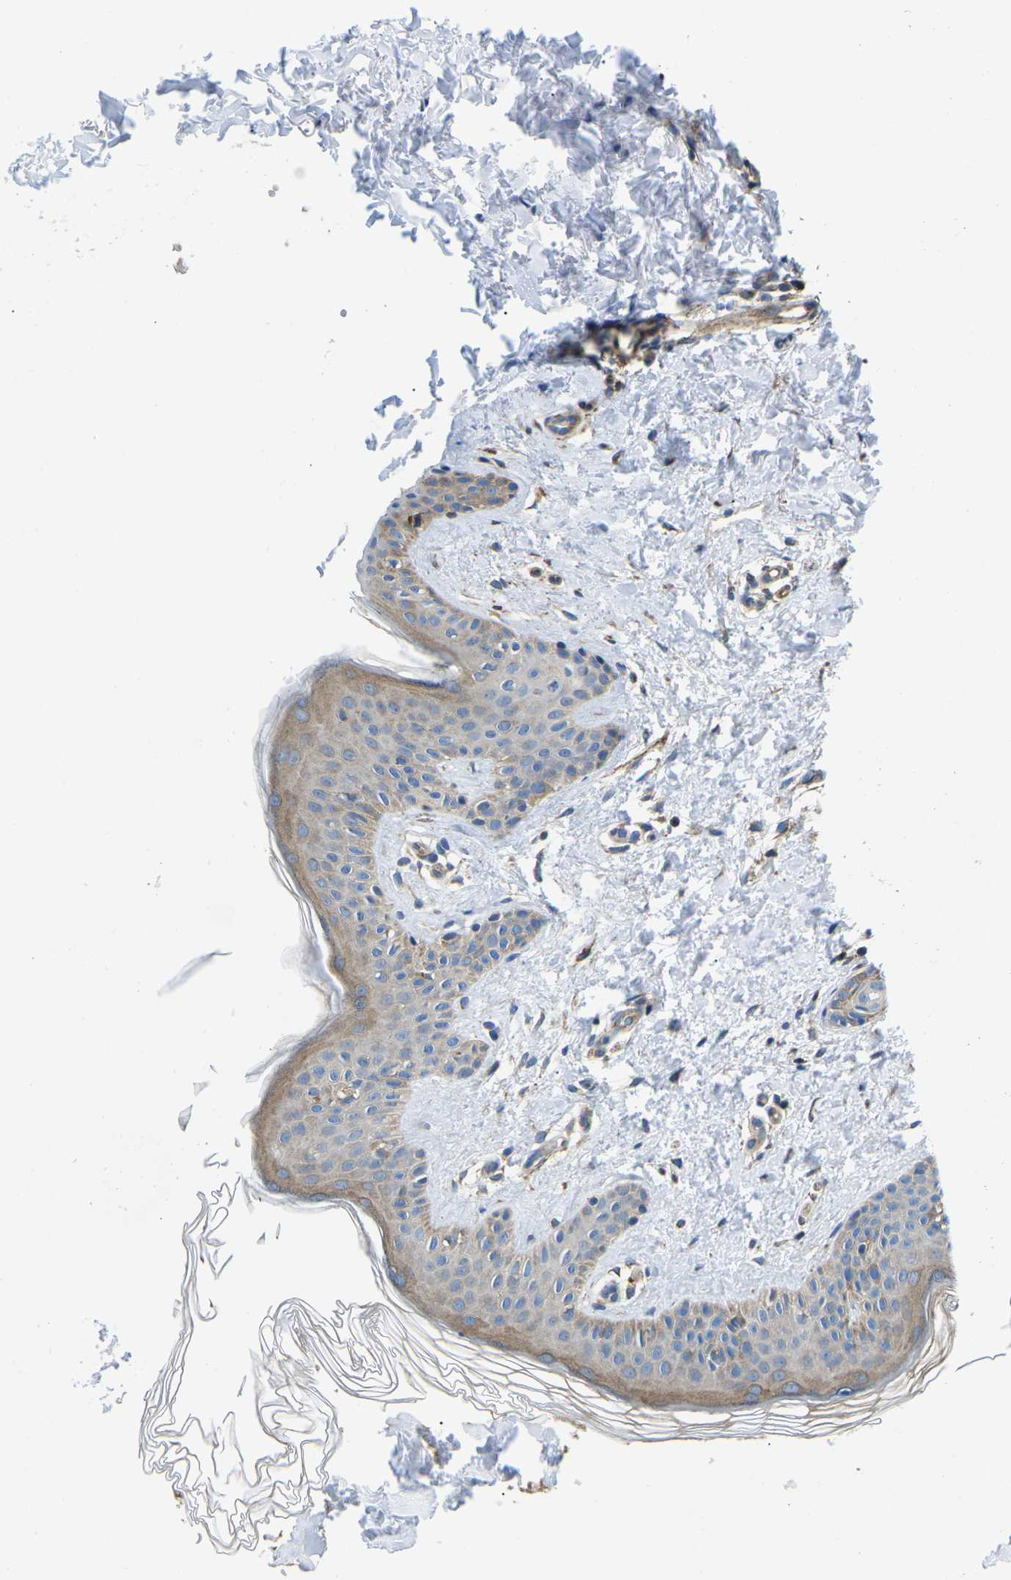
{"staining": {"intensity": "negative", "quantity": "none", "location": "none"}, "tissue": "skin", "cell_type": "Fibroblasts", "image_type": "normal", "snomed": [{"axis": "morphology", "description": "Normal tissue, NOS"}, {"axis": "topography", "description": "Skin"}], "caption": "The photomicrograph demonstrates no significant staining in fibroblasts of skin.", "gene": "TMEFF2", "patient": {"sex": "male", "age": 40}}